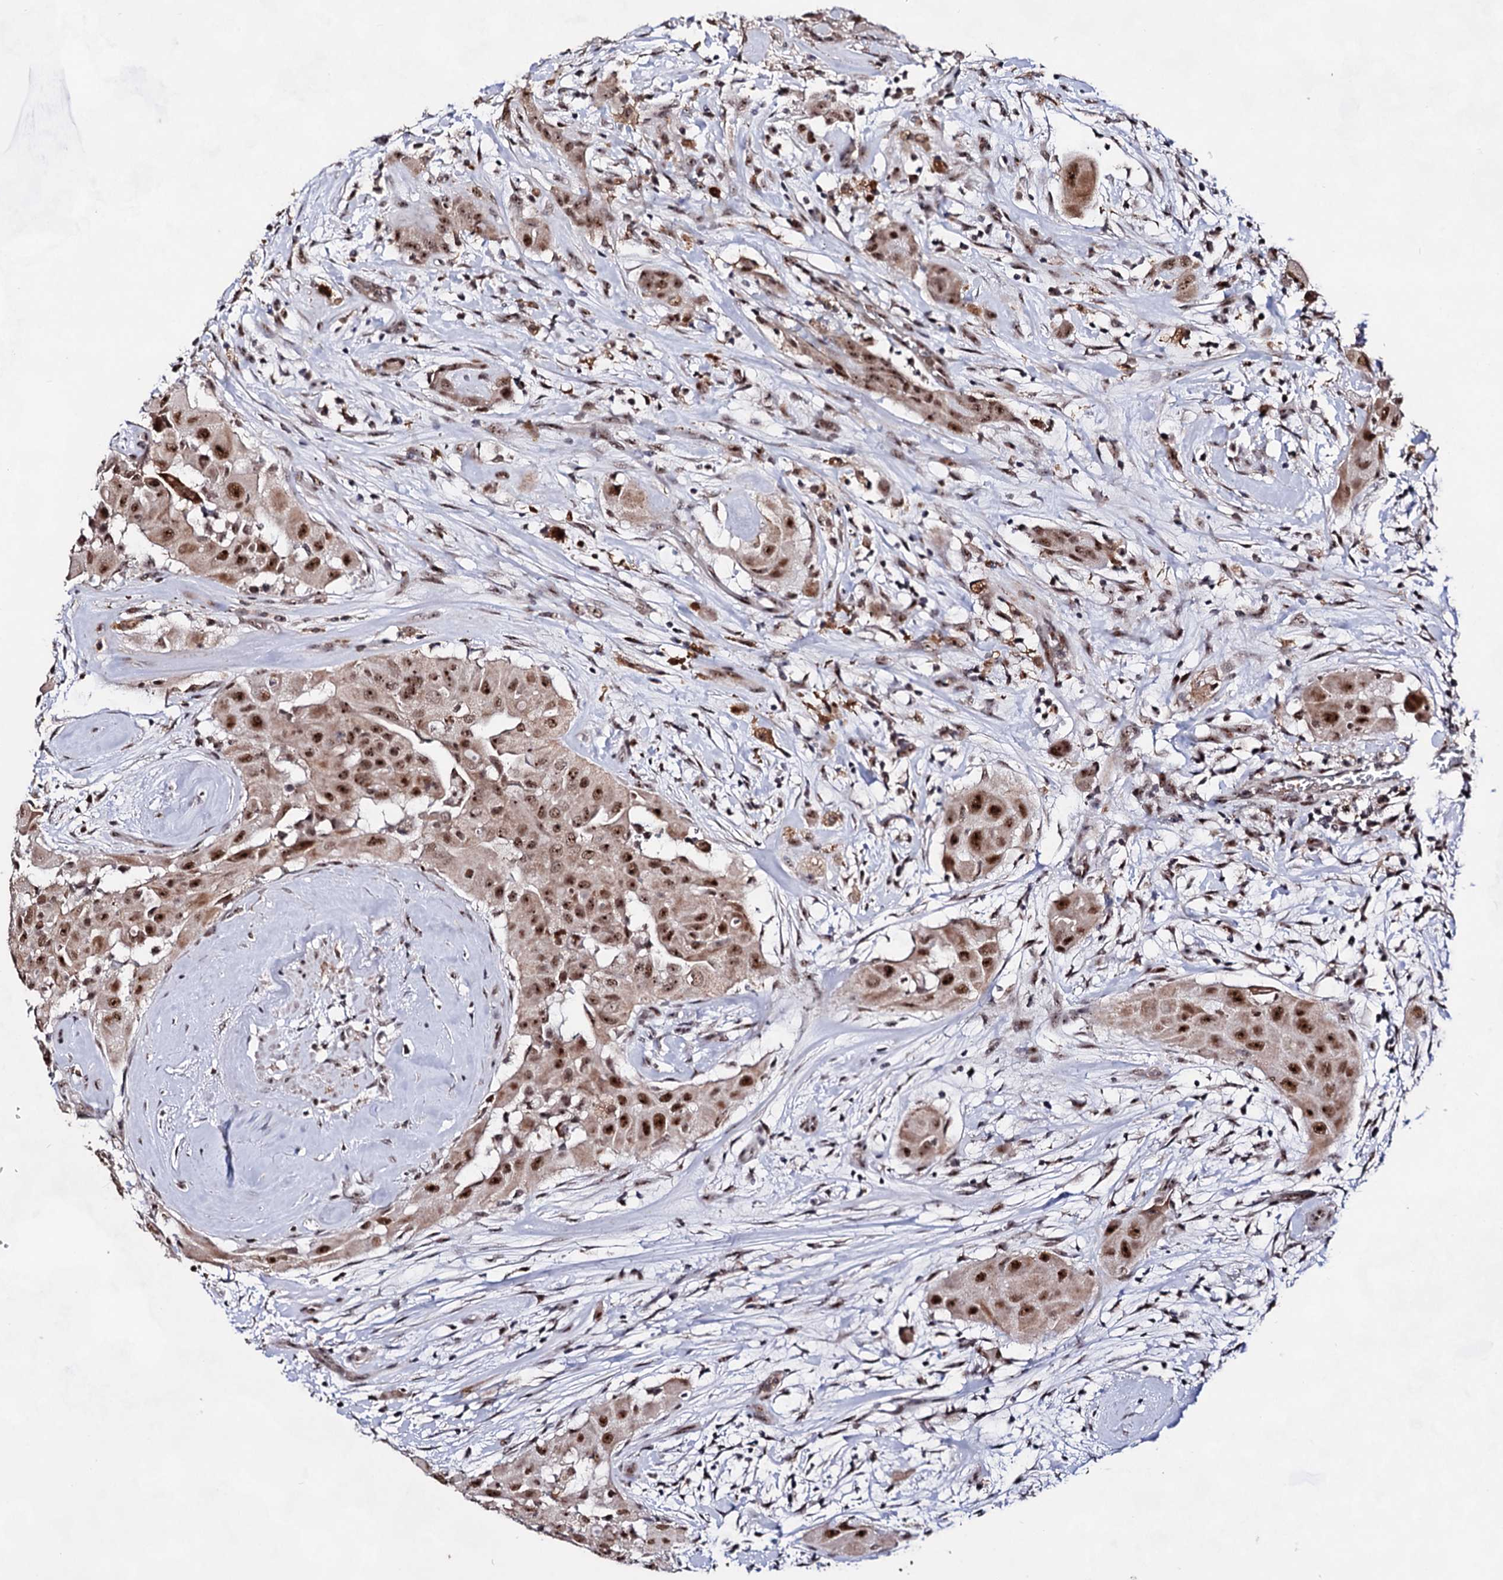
{"staining": {"intensity": "strong", "quantity": ">75%", "location": "nuclear"}, "tissue": "thyroid cancer", "cell_type": "Tumor cells", "image_type": "cancer", "snomed": [{"axis": "morphology", "description": "Papillary adenocarcinoma, NOS"}, {"axis": "topography", "description": "Thyroid gland"}], "caption": "A high-resolution photomicrograph shows IHC staining of papillary adenocarcinoma (thyroid), which demonstrates strong nuclear expression in approximately >75% of tumor cells. (DAB (3,3'-diaminobenzidine) = brown stain, brightfield microscopy at high magnification).", "gene": "EXOSC10", "patient": {"sex": "female", "age": 59}}